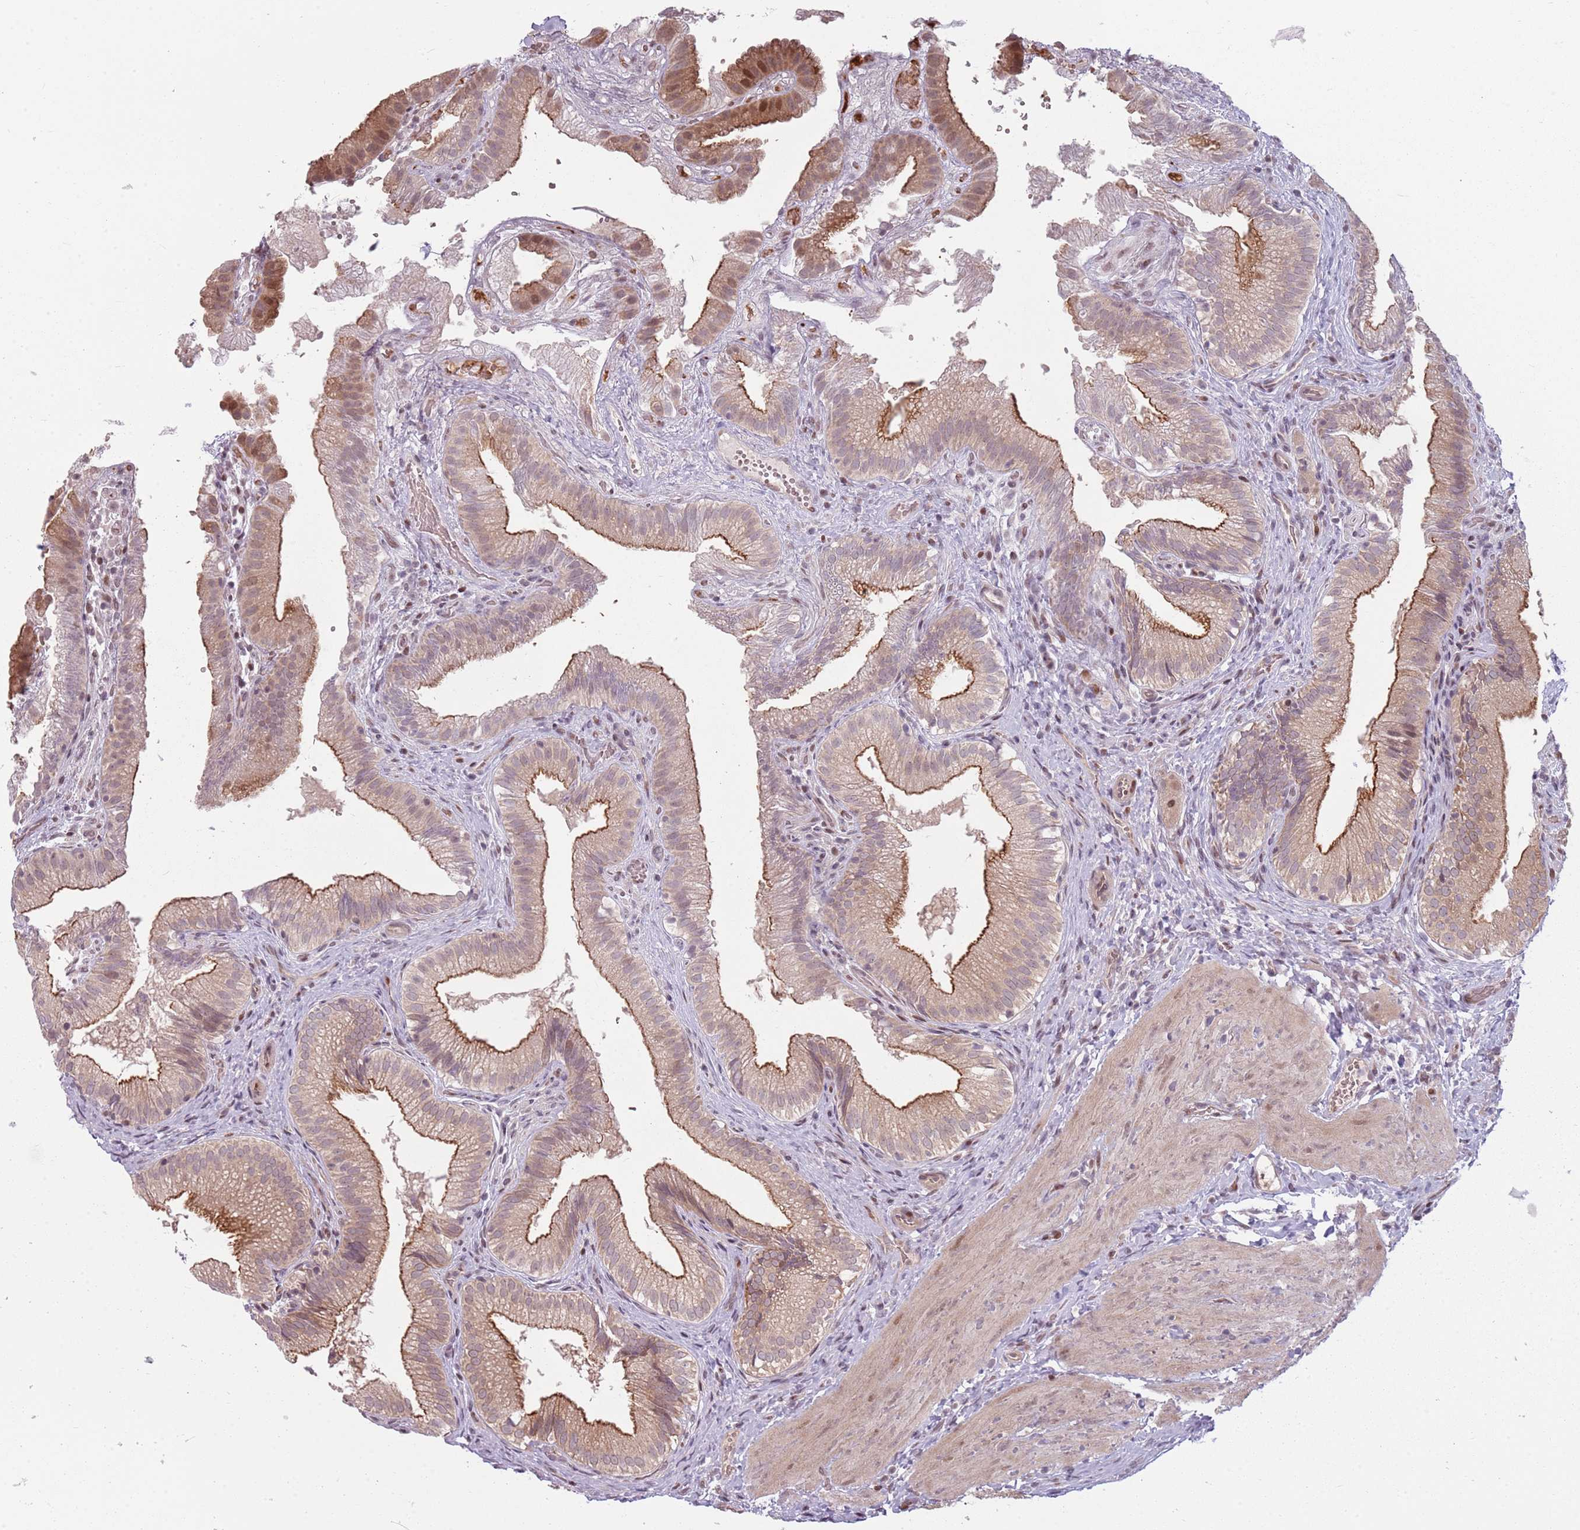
{"staining": {"intensity": "moderate", "quantity": "25%-75%", "location": "cytoplasmic/membranous,nuclear"}, "tissue": "gallbladder", "cell_type": "Glandular cells", "image_type": "normal", "snomed": [{"axis": "morphology", "description": "Normal tissue, NOS"}, {"axis": "topography", "description": "Gallbladder"}], "caption": "Glandular cells reveal medium levels of moderate cytoplasmic/membranous,nuclear positivity in about 25%-75% of cells in benign human gallbladder.", "gene": "ADGRG1", "patient": {"sex": "female", "age": 30}}